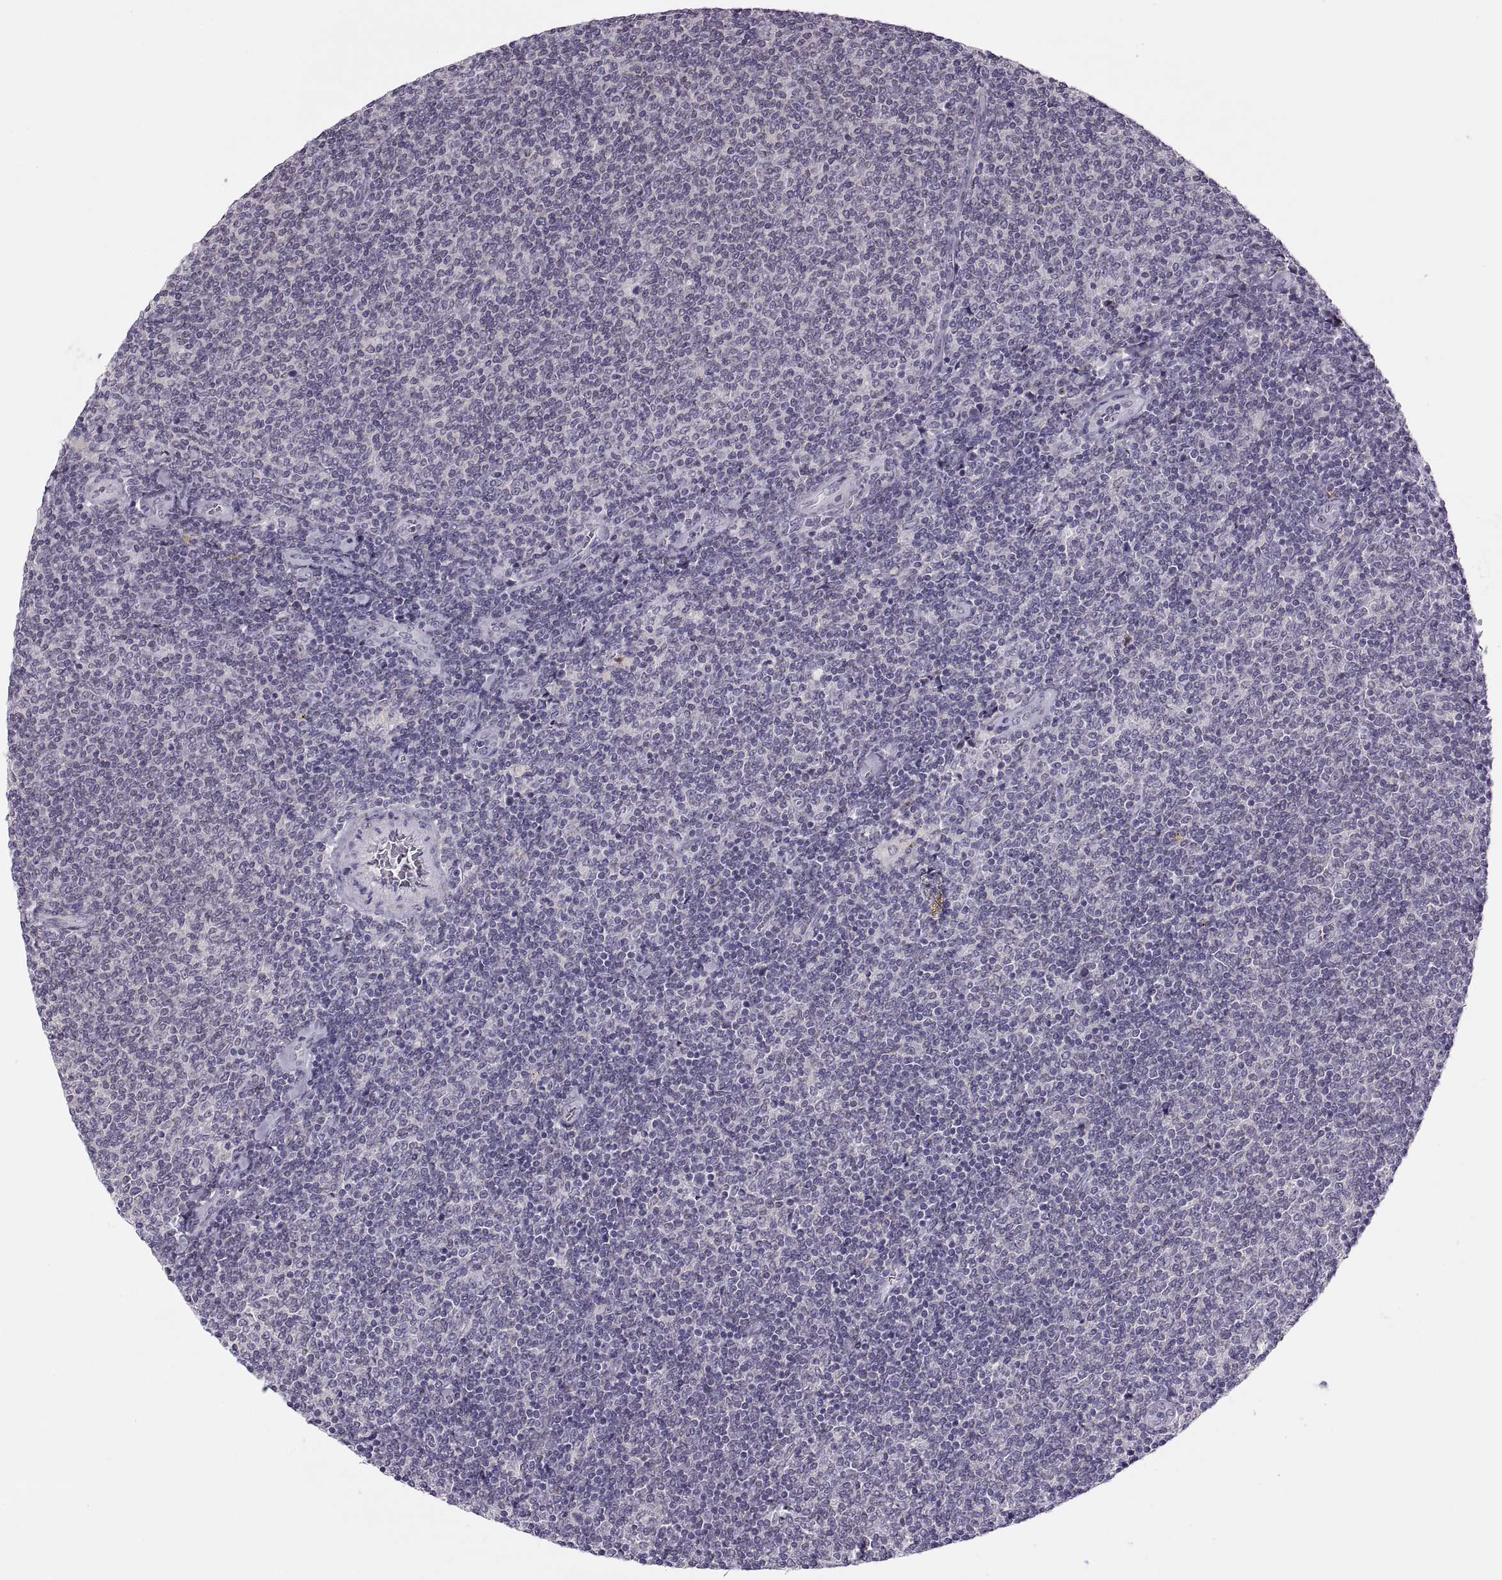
{"staining": {"intensity": "negative", "quantity": "none", "location": "none"}, "tissue": "lymphoma", "cell_type": "Tumor cells", "image_type": "cancer", "snomed": [{"axis": "morphology", "description": "Malignant lymphoma, non-Hodgkin's type, Low grade"}, {"axis": "topography", "description": "Lymph node"}], "caption": "IHC of lymphoma exhibits no staining in tumor cells.", "gene": "CHCT1", "patient": {"sex": "male", "age": 52}}